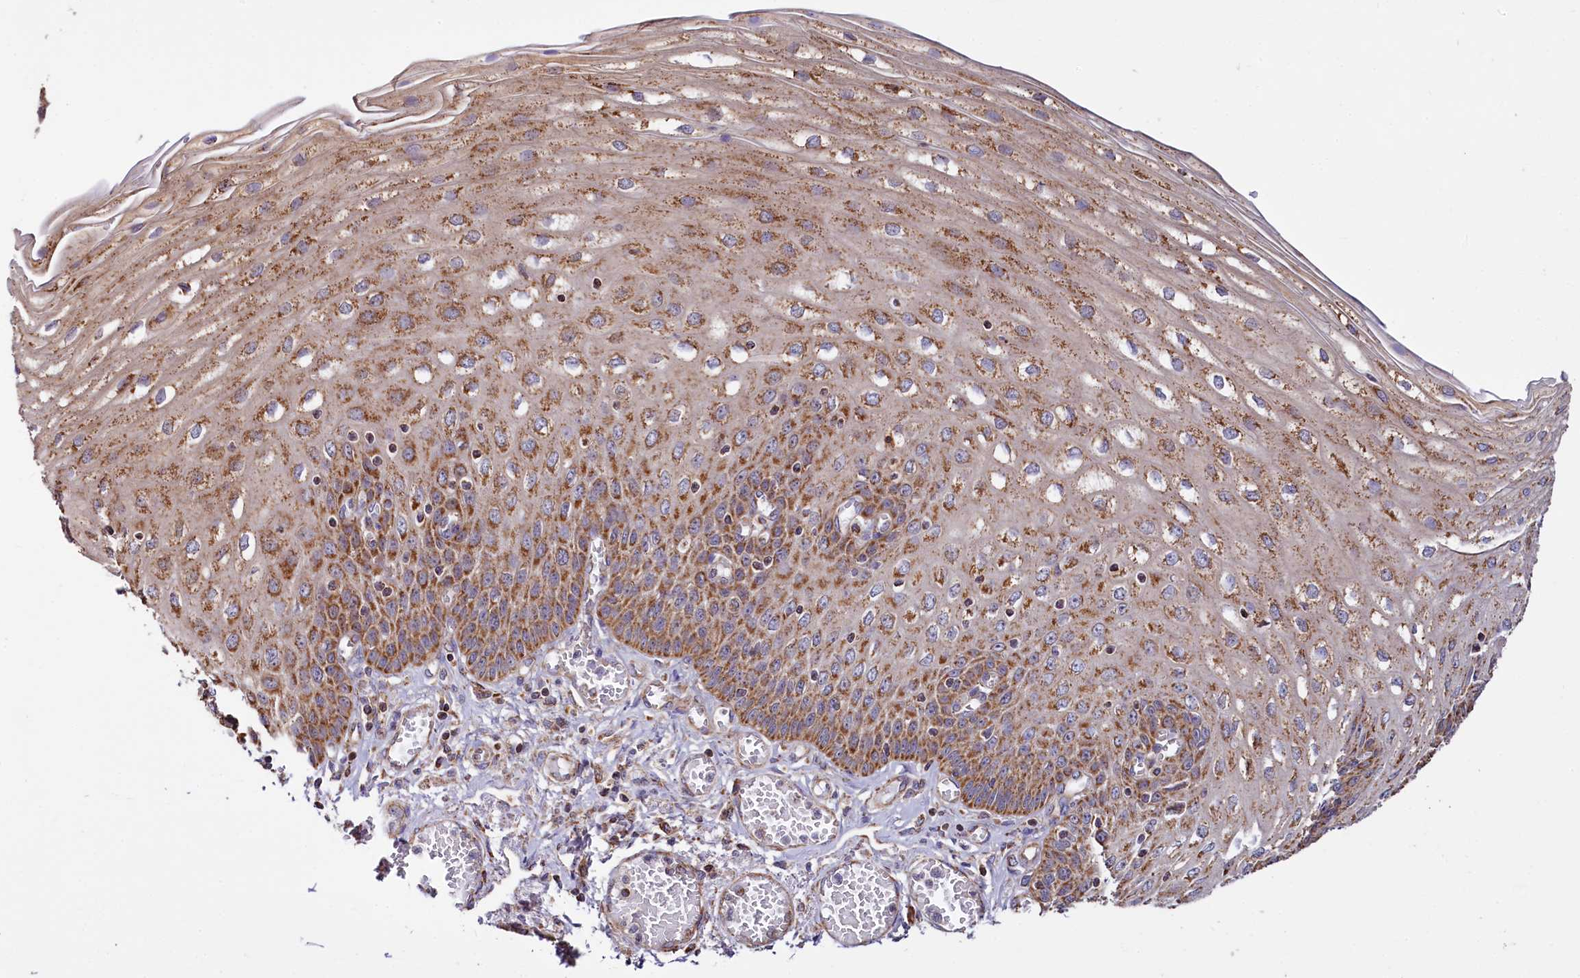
{"staining": {"intensity": "strong", "quantity": "25%-75%", "location": "cytoplasmic/membranous"}, "tissue": "esophagus", "cell_type": "Squamous epithelial cells", "image_type": "normal", "snomed": [{"axis": "morphology", "description": "Normal tissue, NOS"}, {"axis": "topography", "description": "Esophagus"}], "caption": "High-magnification brightfield microscopy of benign esophagus stained with DAB (3,3'-diaminobenzidine) (brown) and counterstained with hematoxylin (blue). squamous epithelial cells exhibit strong cytoplasmic/membranous expression is identified in approximately25%-75% of cells.", "gene": "NUDT15", "patient": {"sex": "male", "age": 81}}